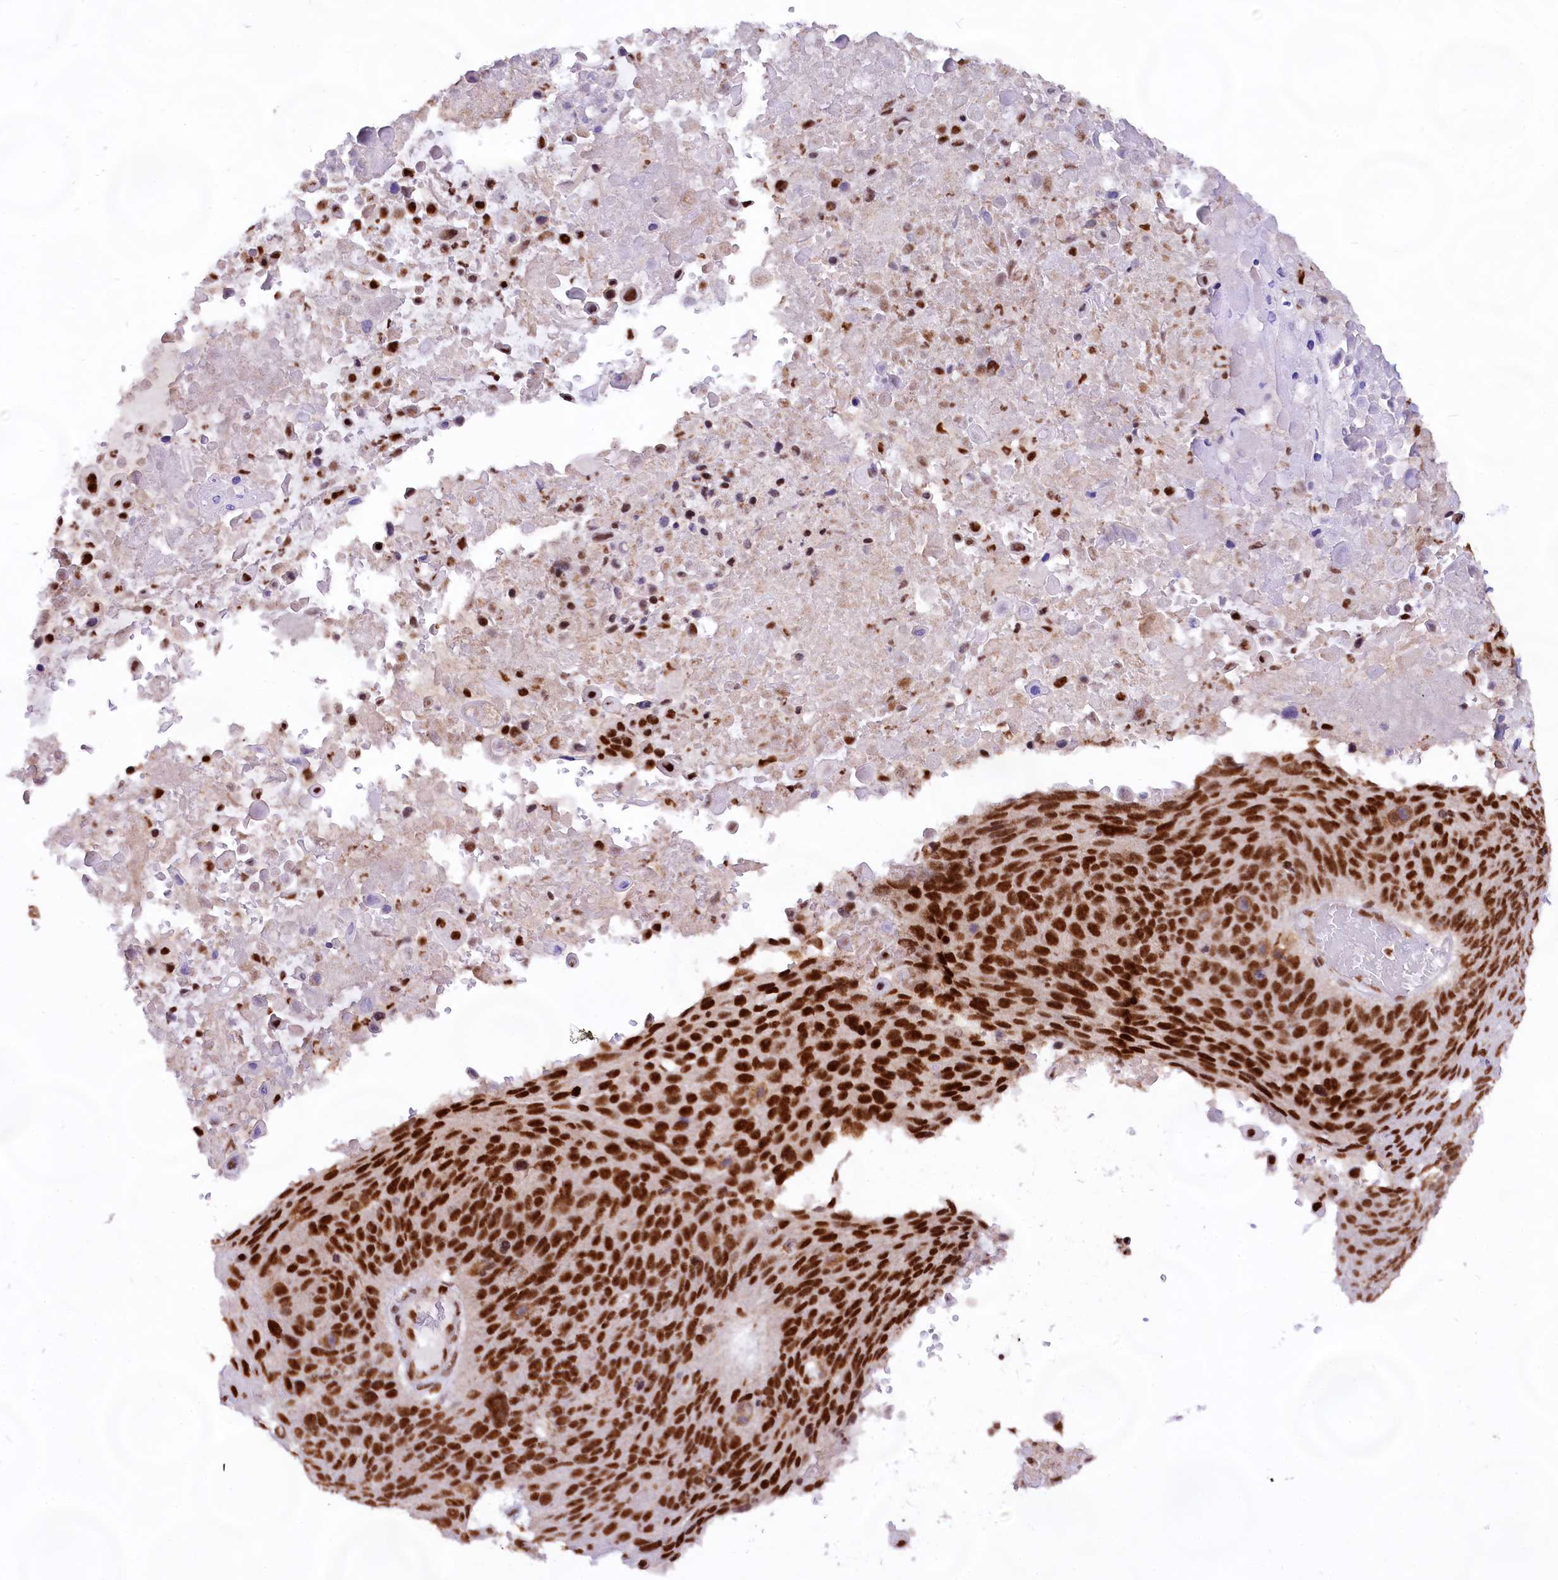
{"staining": {"intensity": "strong", "quantity": ">75%", "location": "nuclear"}, "tissue": "lung cancer", "cell_type": "Tumor cells", "image_type": "cancer", "snomed": [{"axis": "morphology", "description": "Squamous cell carcinoma, NOS"}, {"axis": "topography", "description": "Lung"}], "caption": "There is high levels of strong nuclear staining in tumor cells of lung cancer, as demonstrated by immunohistochemical staining (brown color).", "gene": "HIRA", "patient": {"sex": "male", "age": 66}}